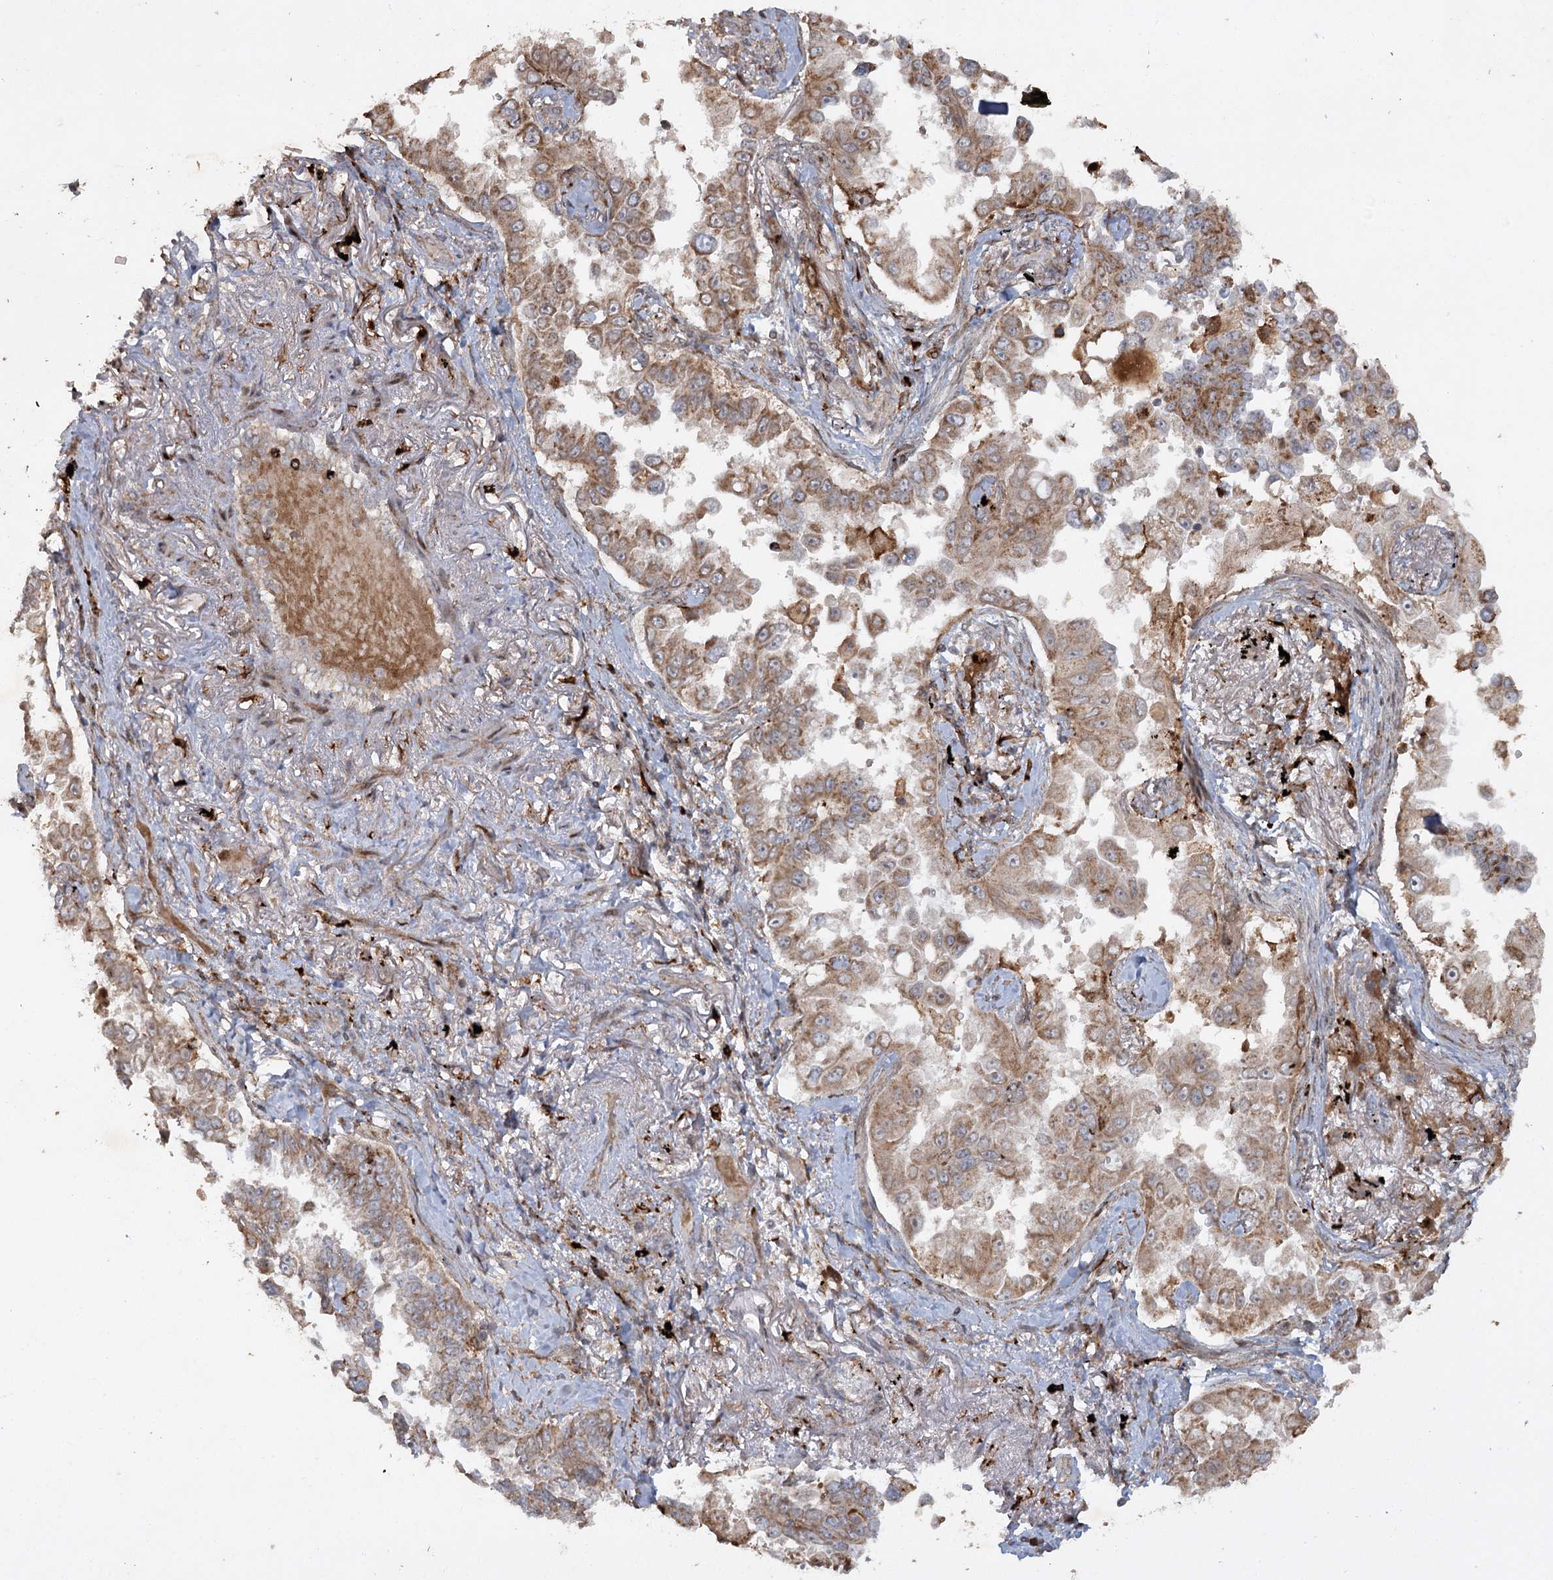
{"staining": {"intensity": "moderate", "quantity": ">75%", "location": "cytoplasmic/membranous"}, "tissue": "lung cancer", "cell_type": "Tumor cells", "image_type": "cancer", "snomed": [{"axis": "morphology", "description": "Adenocarcinoma, NOS"}, {"axis": "topography", "description": "Lung"}], "caption": "This image reveals IHC staining of lung cancer (adenocarcinoma), with medium moderate cytoplasmic/membranous expression in about >75% of tumor cells.", "gene": "KBTBD4", "patient": {"sex": "female", "age": 67}}